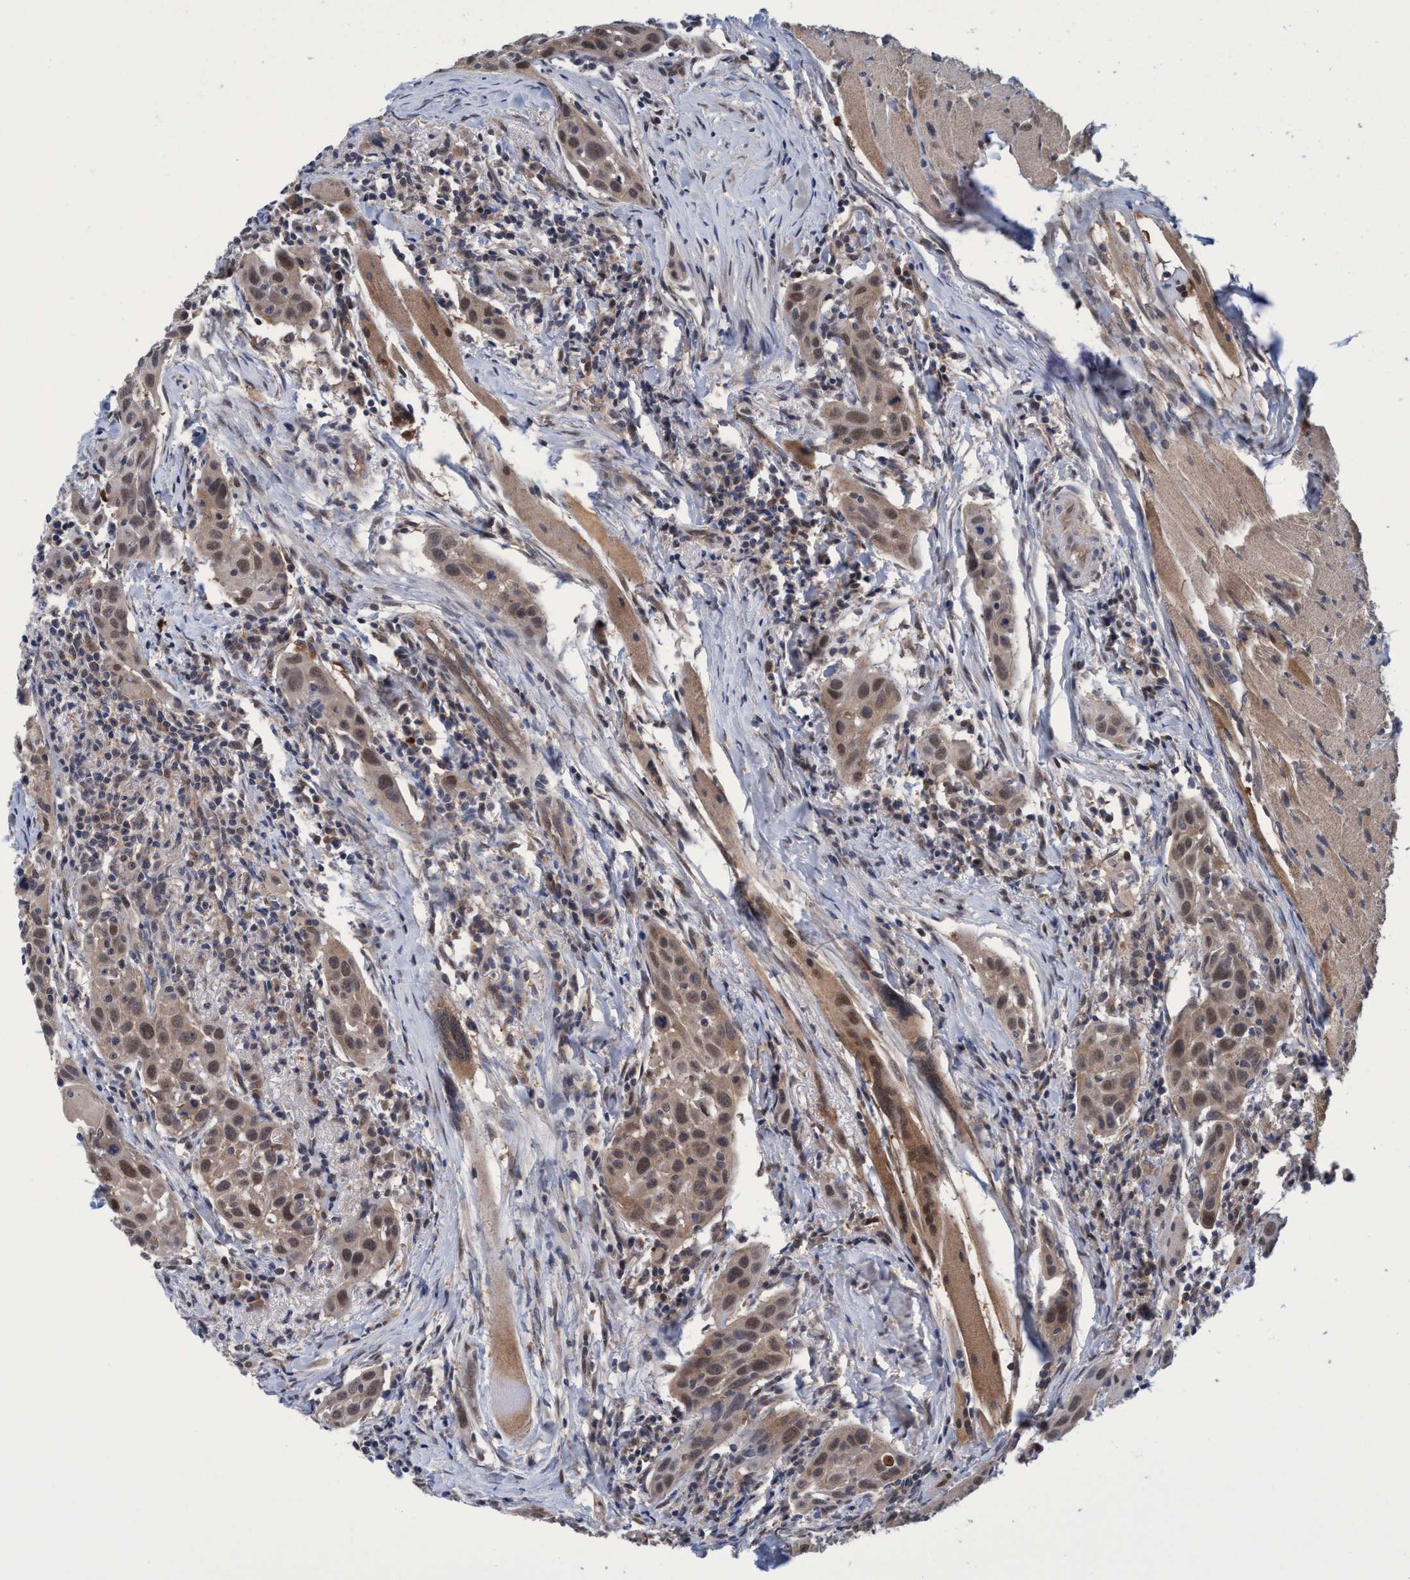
{"staining": {"intensity": "weak", "quantity": ">75%", "location": "cytoplasmic/membranous,nuclear"}, "tissue": "head and neck cancer", "cell_type": "Tumor cells", "image_type": "cancer", "snomed": [{"axis": "morphology", "description": "Squamous cell carcinoma, NOS"}, {"axis": "topography", "description": "Oral tissue"}, {"axis": "topography", "description": "Head-Neck"}], "caption": "Brown immunohistochemical staining in head and neck cancer displays weak cytoplasmic/membranous and nuclear expression in approximately >75% of tumor cells. Using DAB (brown) and hematoxylin (blue) stains, captured at high magnification using brightfield microscopy.", "gene": "PSMD12", "patient": {"sex": "female", "age": 50}}